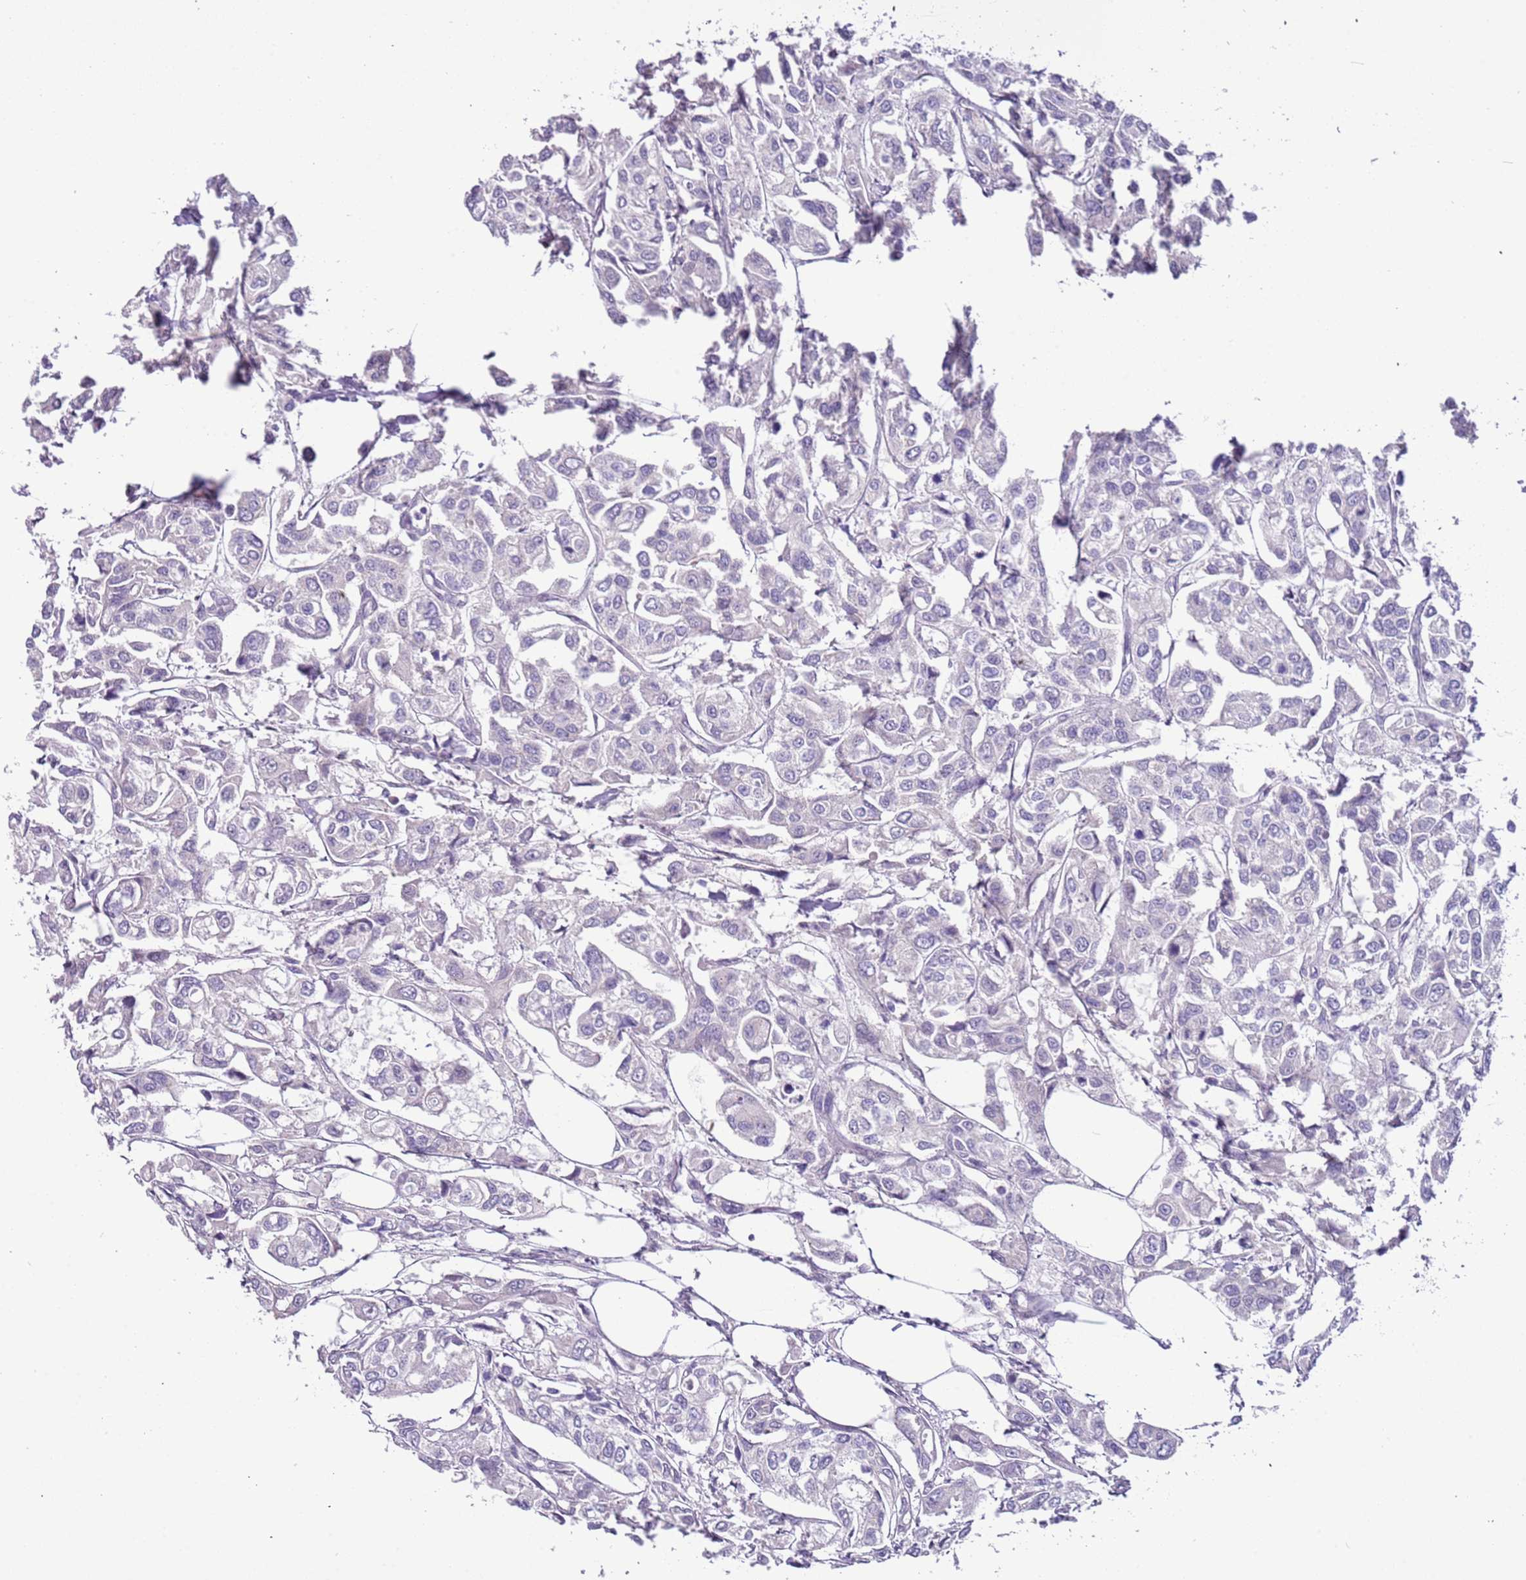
{"staining": {"intensity": "negative", "quantity": "none", "location": "none"}, "tissue": "urothelial cancer", "cell_type": "Tumor cells", "image_type": "cancer", "snomed": [{"axis": "morphology", "description": "Urothelial carcinoma, High grade"}, {"axis": "topography", "description": "Urinary bladder"}], "caption": "A high-resolution photomicrograph shows IHC staining of urothelial carcinoma (high-grade), which exhibits no significant staining in tumor cells. (Immunohistochemistry (ihc), brightfield microscopy, high magnification).", "gene": "PLEKHH1", "patient": {"sex": "male", "age": 67}}